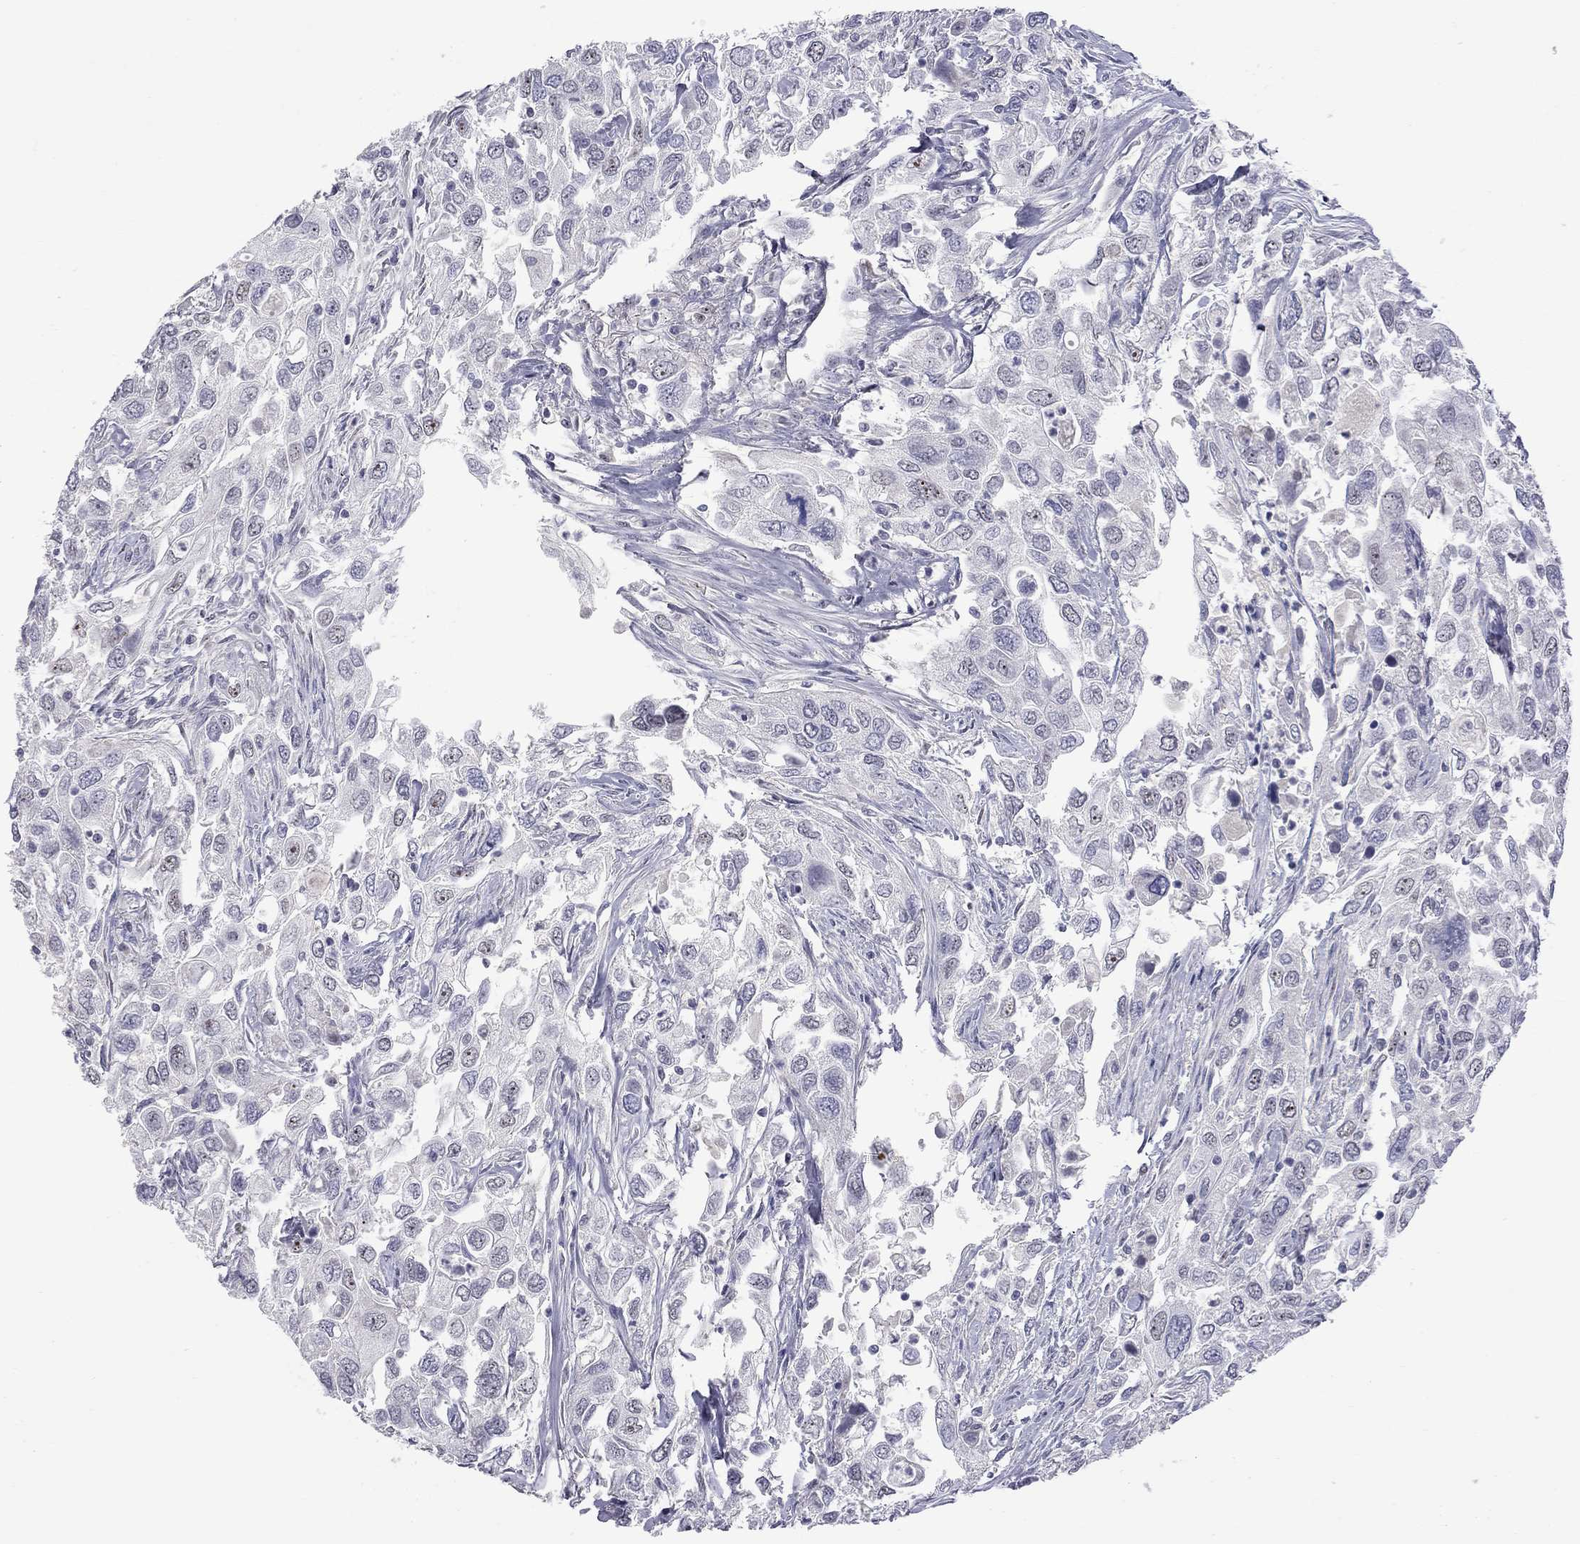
{"staining": {"intensity": "moderate", "quantity": "<25%", "location": "nuclear"}, "tissue": "urothelial cancer", "cell_type": "Tumor cells", "image_type": "cancer", "snomed": [{"axis": "morphology", "description": "Urothelial carcinoma, High grade"}, {"axis": "topography", "description": "Urinary bladder"}], "caption": "A low amount of moderate nuclear staining is present in approximately <25% of tumor cells in urothelial cancer tissue.", "gene": "GSG1L", "patient": {"sex": "male", "age": 76}}